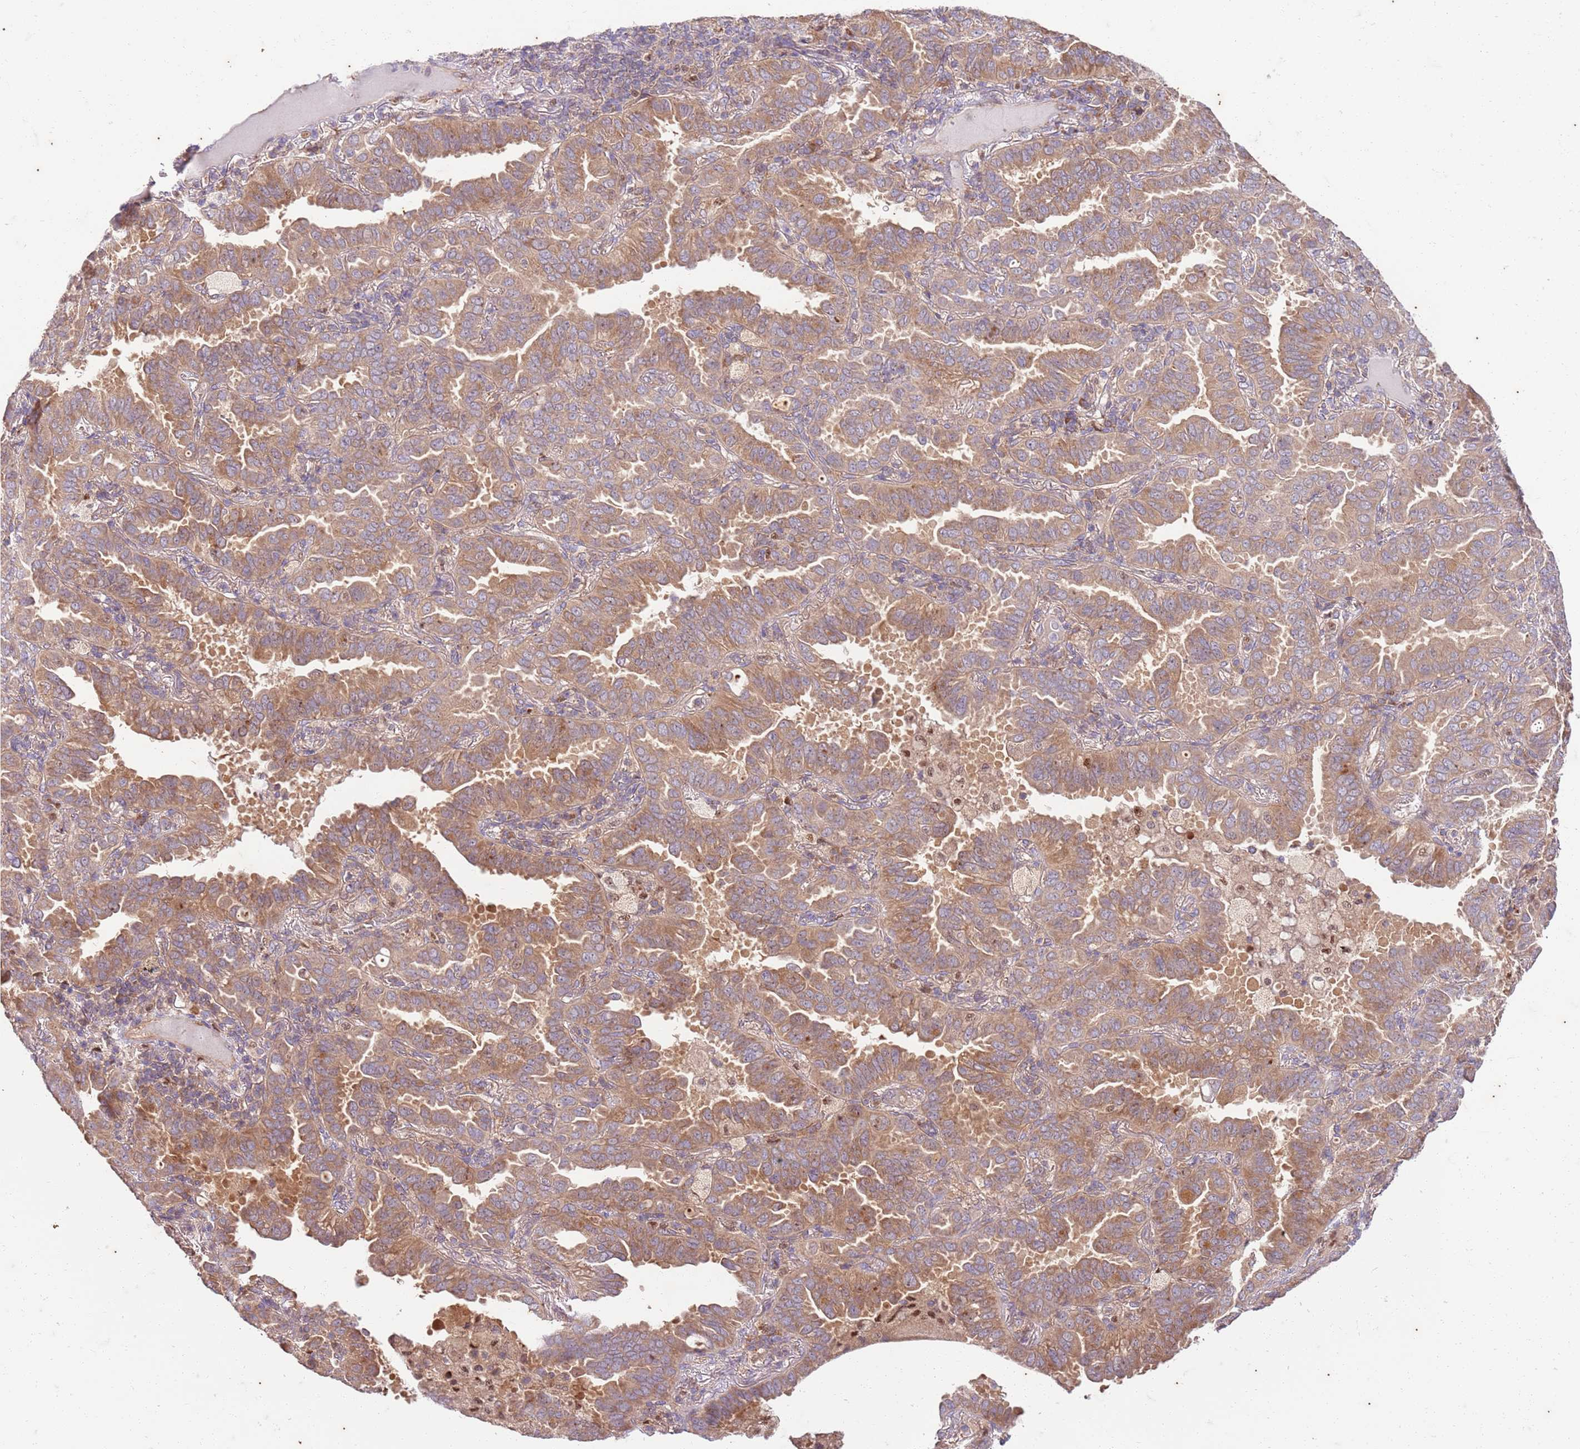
{"staining": {"intensity": "moderate", "quantity": ">75%", "location": "cytoplasmic/membranous"}, "tissue": "lung cancer", "cell_type": "Tumor cells", "image_type": "cancer", "snomed": [{"axis": "morphology", "description": "Adenocarcinoma, NOS"}, {"axis": "topography", "description": "Lung"}], "caption": "Lung adenocarcinoma stained for a protein (brown) shows moderate cytoplasmic/membranous positive expression in approximately >75% of tumor cells.", "gene": "OSBP", "patient": {"sex": "male", "age": 64}}